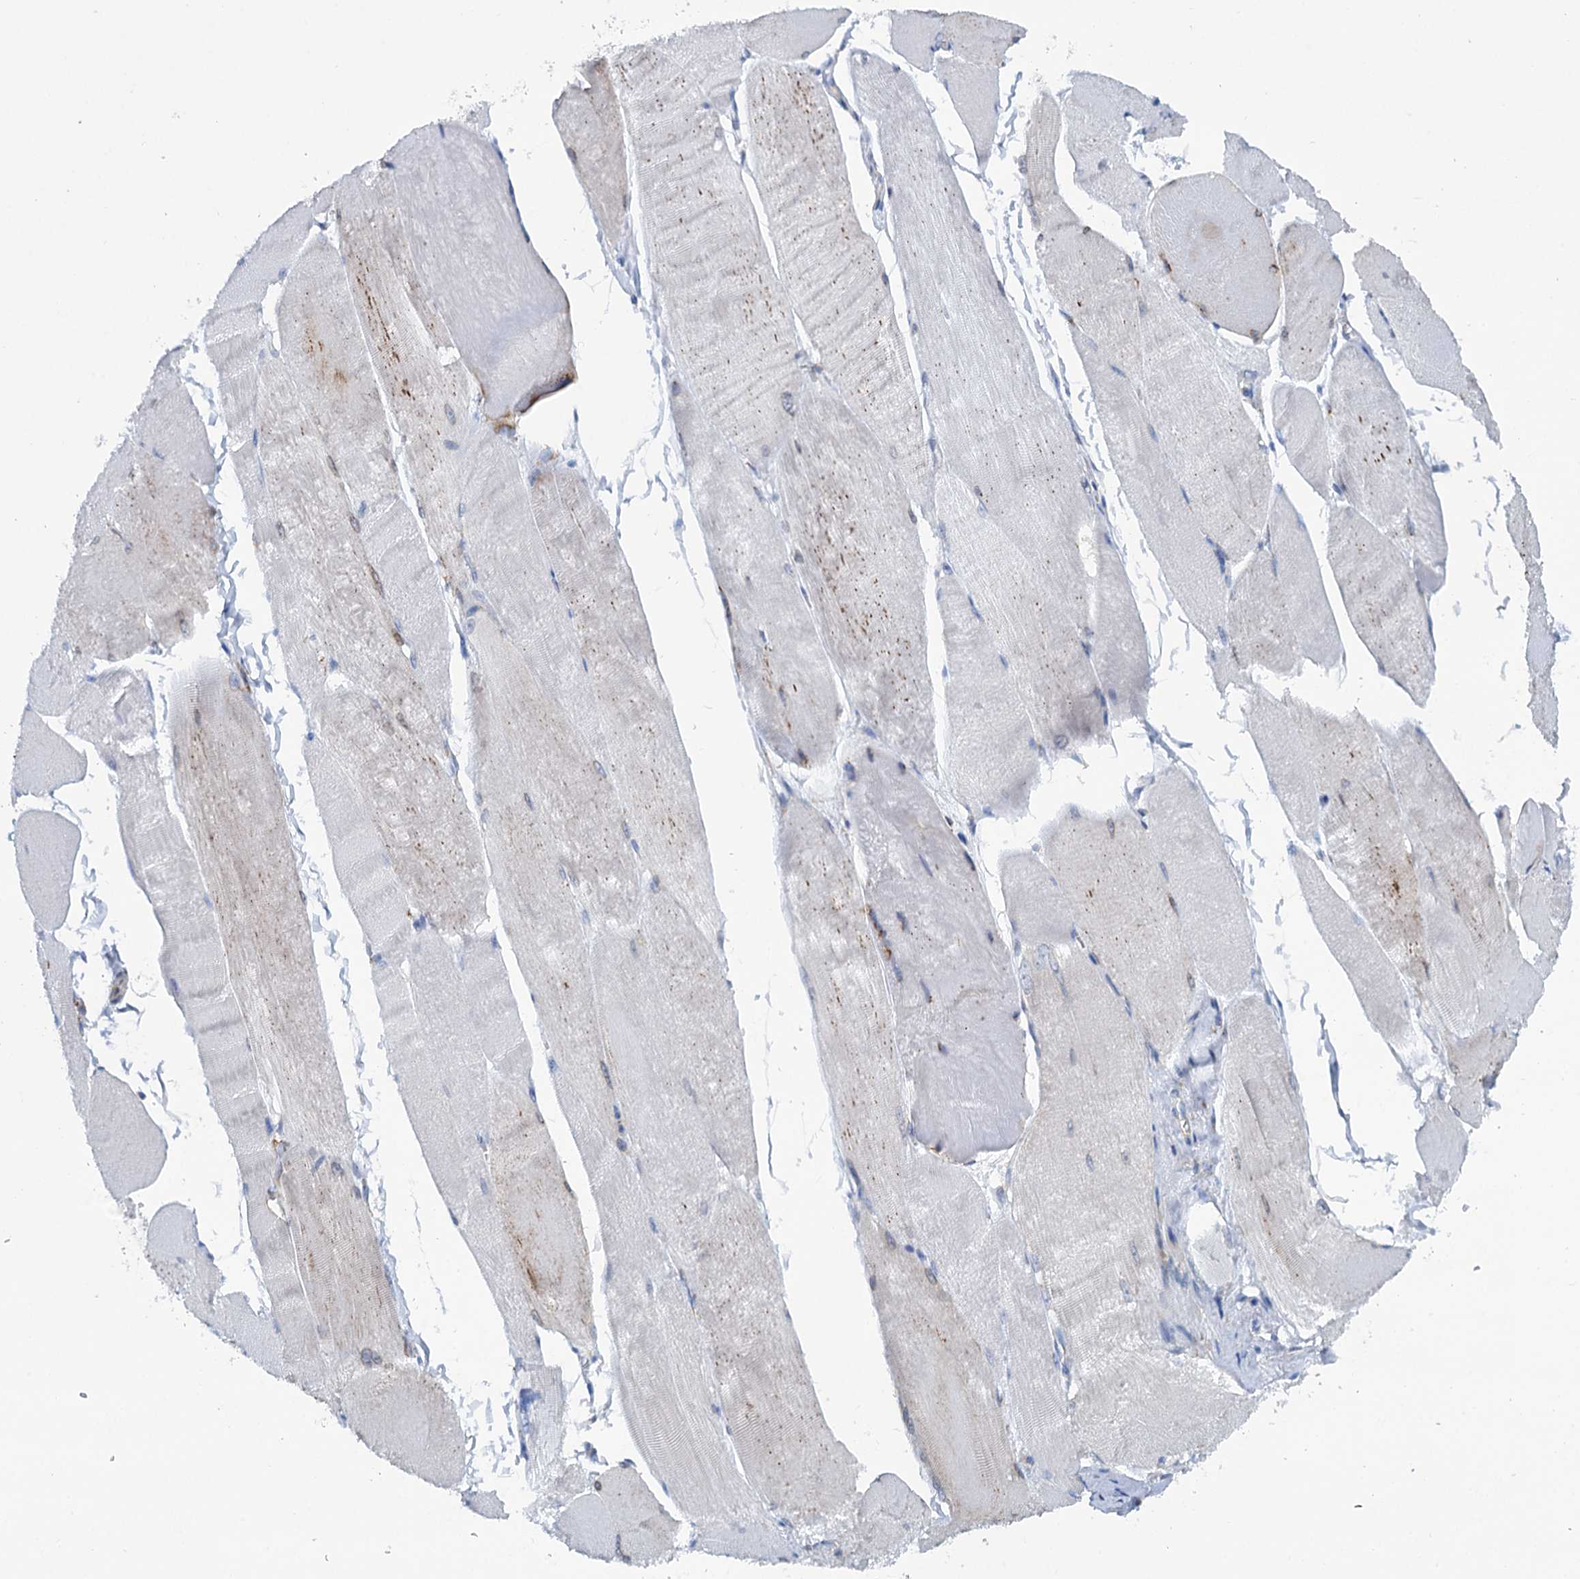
{"staining": {"intensity": "negative", "quantity": "none", "location": "none"}, "tissue": "skeletal muscle", "cell_type": "Myocytes", "image_type": "normal", "snomed": [{"axis": "morphology", "description": "Normal tissue, NOS"}, {"axis": "morphology", "description": "Basal cell carcinoma"}, {"axis": "topography", "description": "Skeletal muscle"}], "caption": "High power microscopy micrograph of an immunohistochemistry photomicrograph of normal skeletal muscle, revealing no significant positivity in myocytes. Brightfield microscopy of immunohistochemistry stained with DAB (3,3'-diaminobenzidine) (brown) and hematoxylin (blue), captured at high magnification.", "gene": "SHE", "patient": {"sex": "female", "age": 64}}